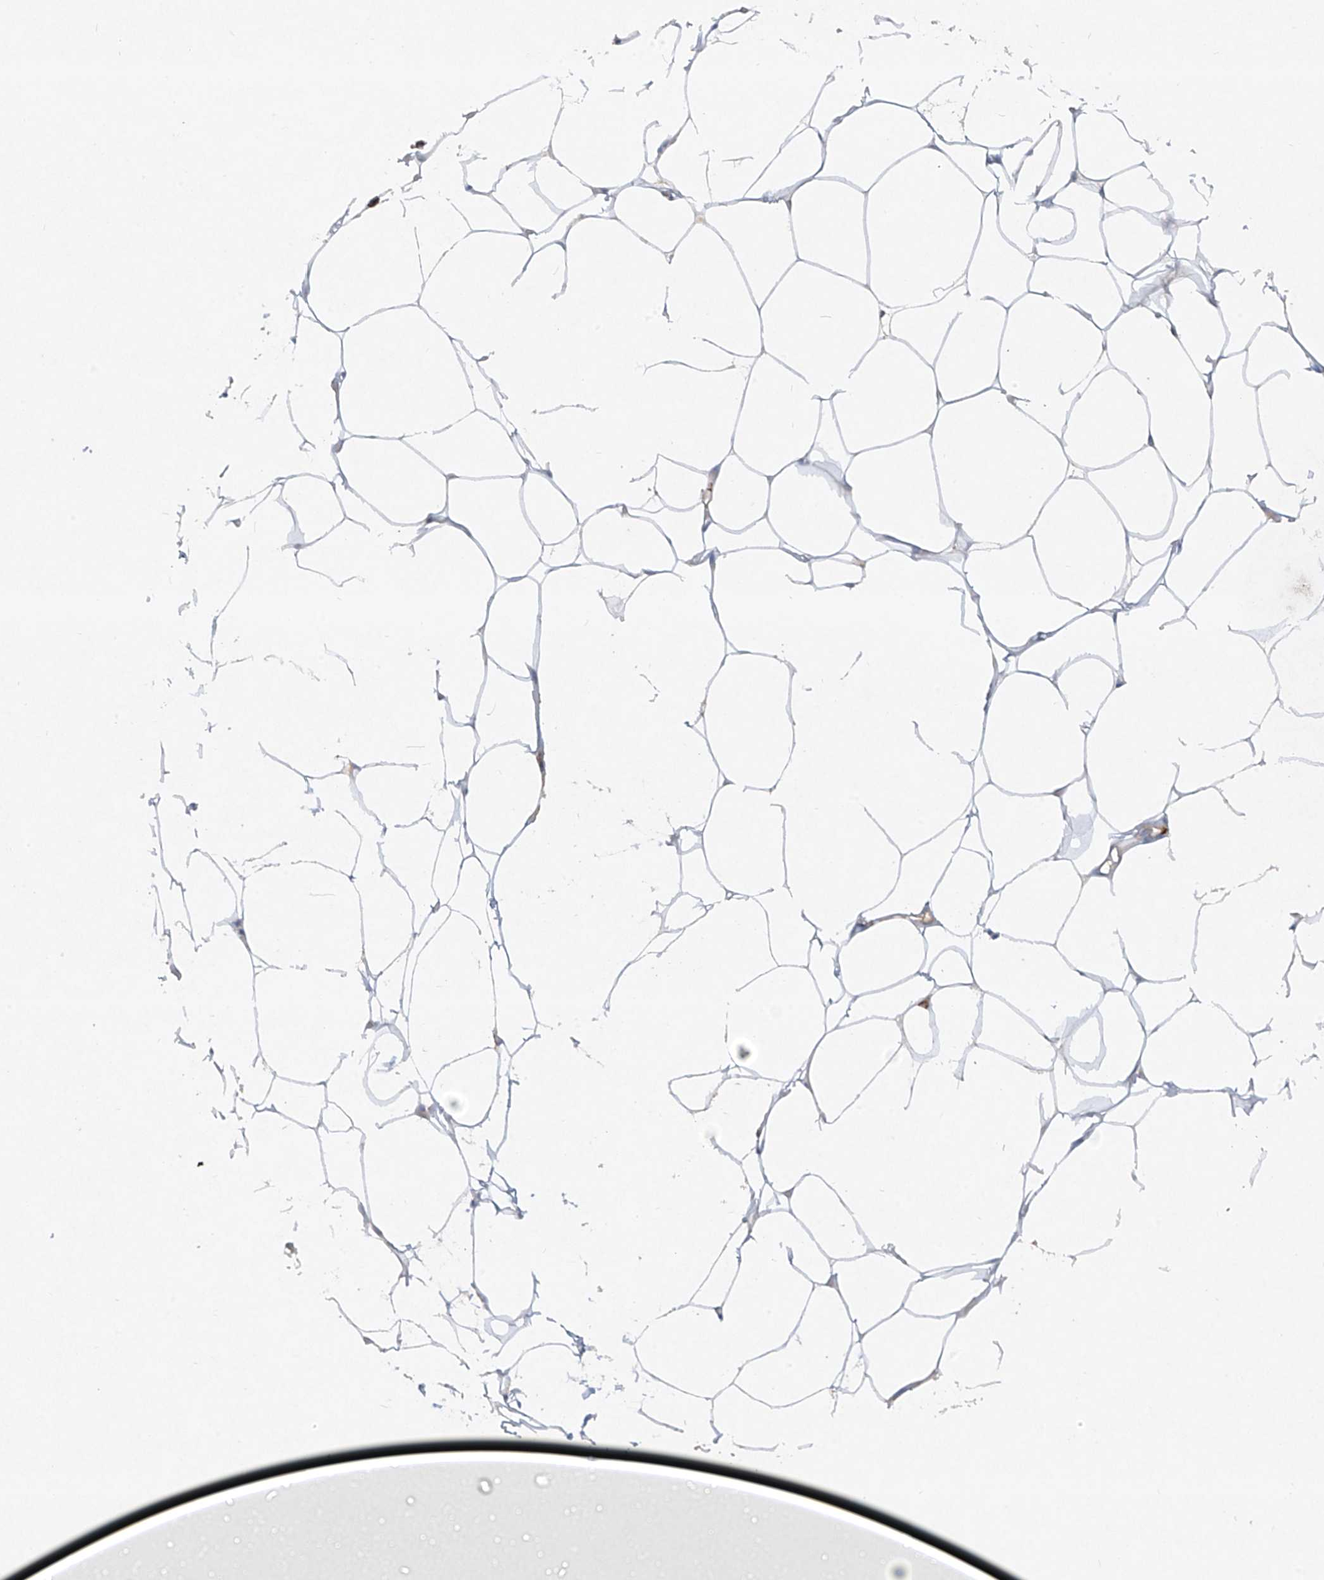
{"staining": {"intensity": "negative", "quantity": "none", "location": "none"}, "tissue": "adipose tissue", "cell_type": "Adipocytes", "image_type": "normal", "snomed": [{"axis": "morphology", "description": "Normal tissue, NOS"}, {"axis": "topography", "description": "Breast"}], "caption": "An immunohistochemistry micrograph of normal adipose tissue is shown. There is no staining in adipocytes of adipose tissue.", "gene": "FCGR3A", "patient": {"sex": "female", "age": 23}}